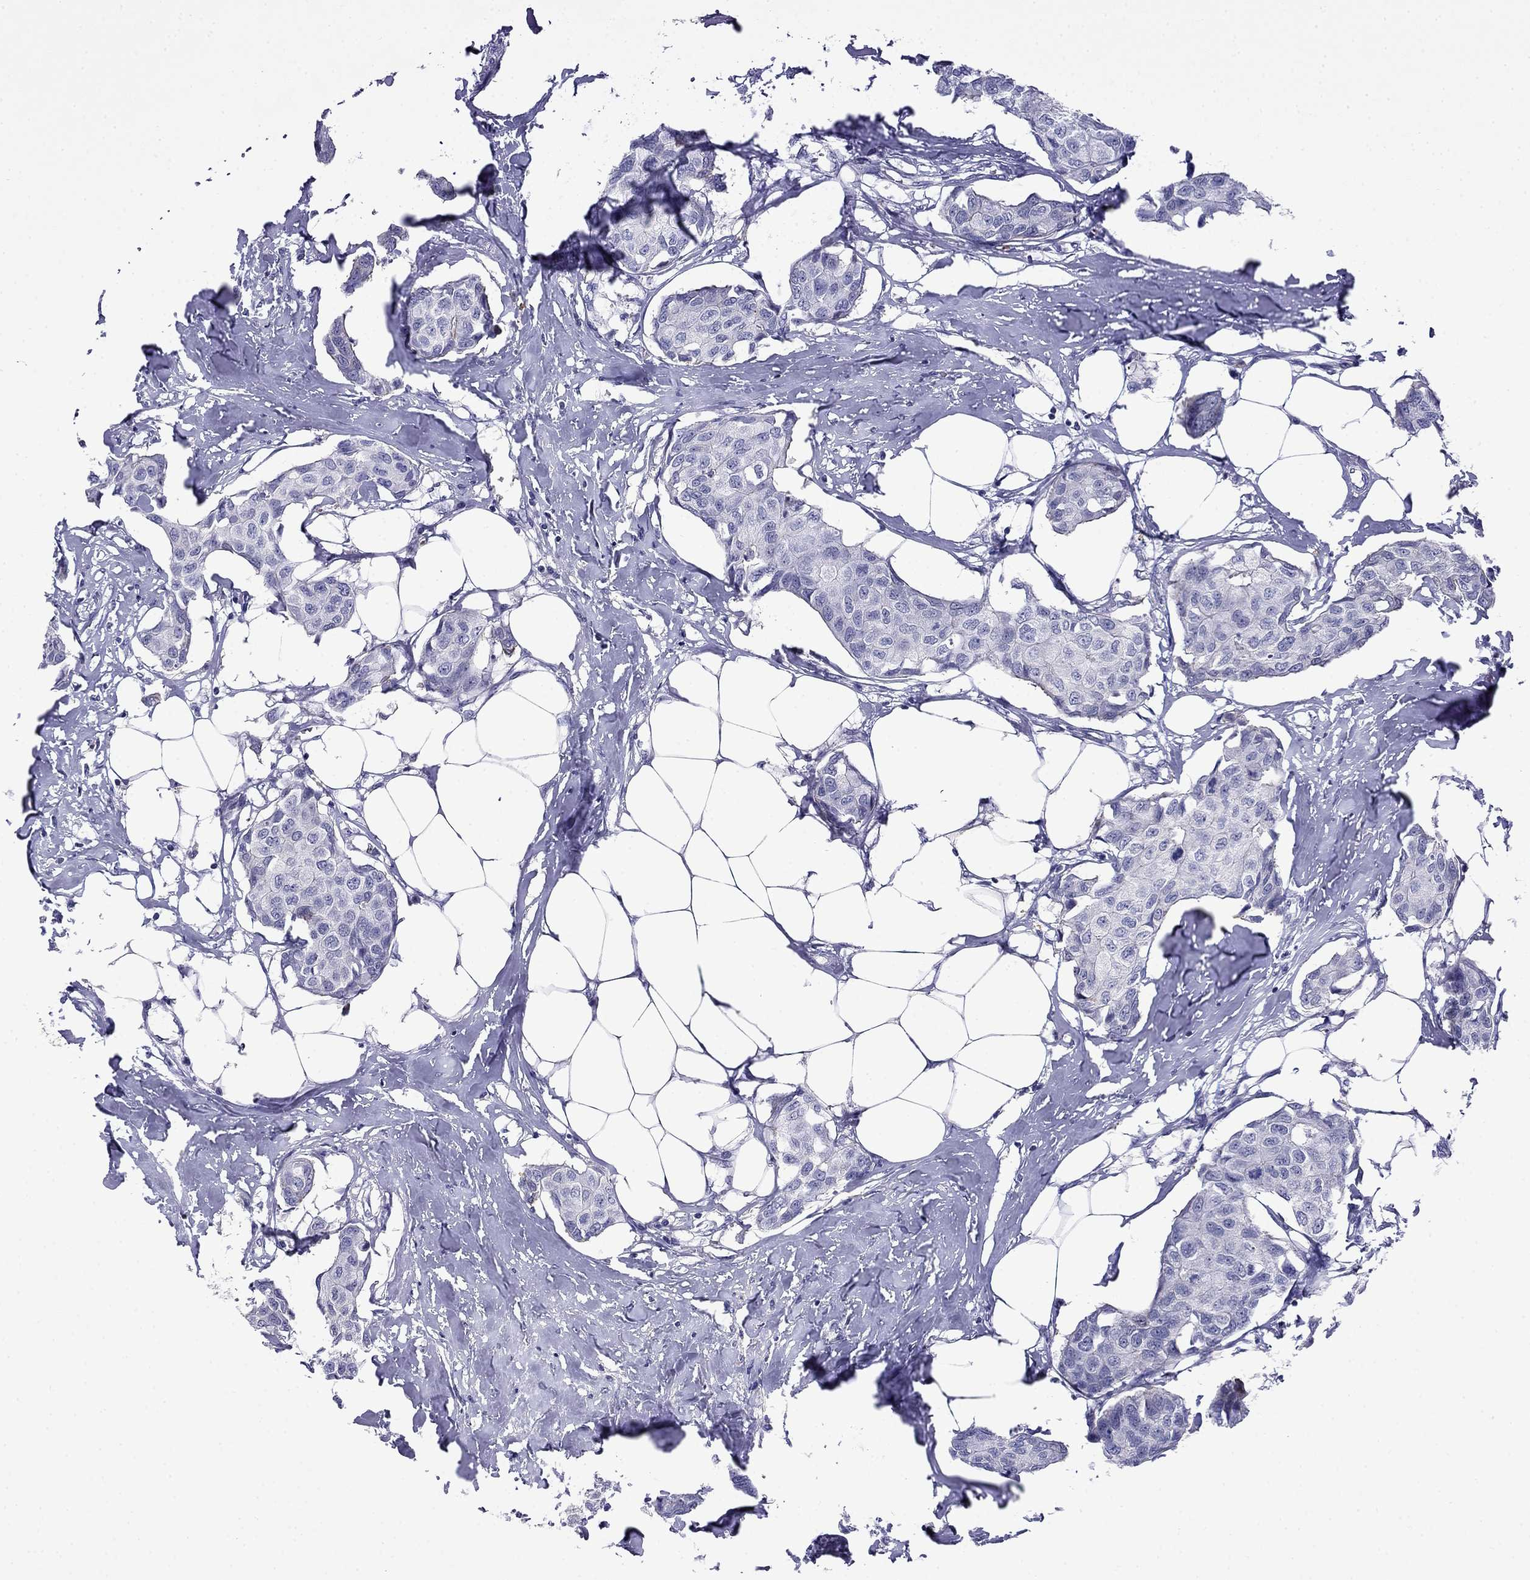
{"staining": {"intensity": "negative", "quantity": "none", "location": "none"}, "tissue": "breast cancer", "cell_type": "Tumor cells", "image_type": "cancer", "snomed": [{"axis": "morphology", "description": "Duct carcinoma"}, {"axis": "topography", "description": "Breast"}], "caption": "High magnification brightfield microscopy of breast cancer (infiltrating ductal carcinoma) stained with DAB (brown) and counterstained with hematoxylin (blue): tumor cells show no significant positivity.", "gene": "PRR18", "patient": {"sex": "female", "age": 80}}